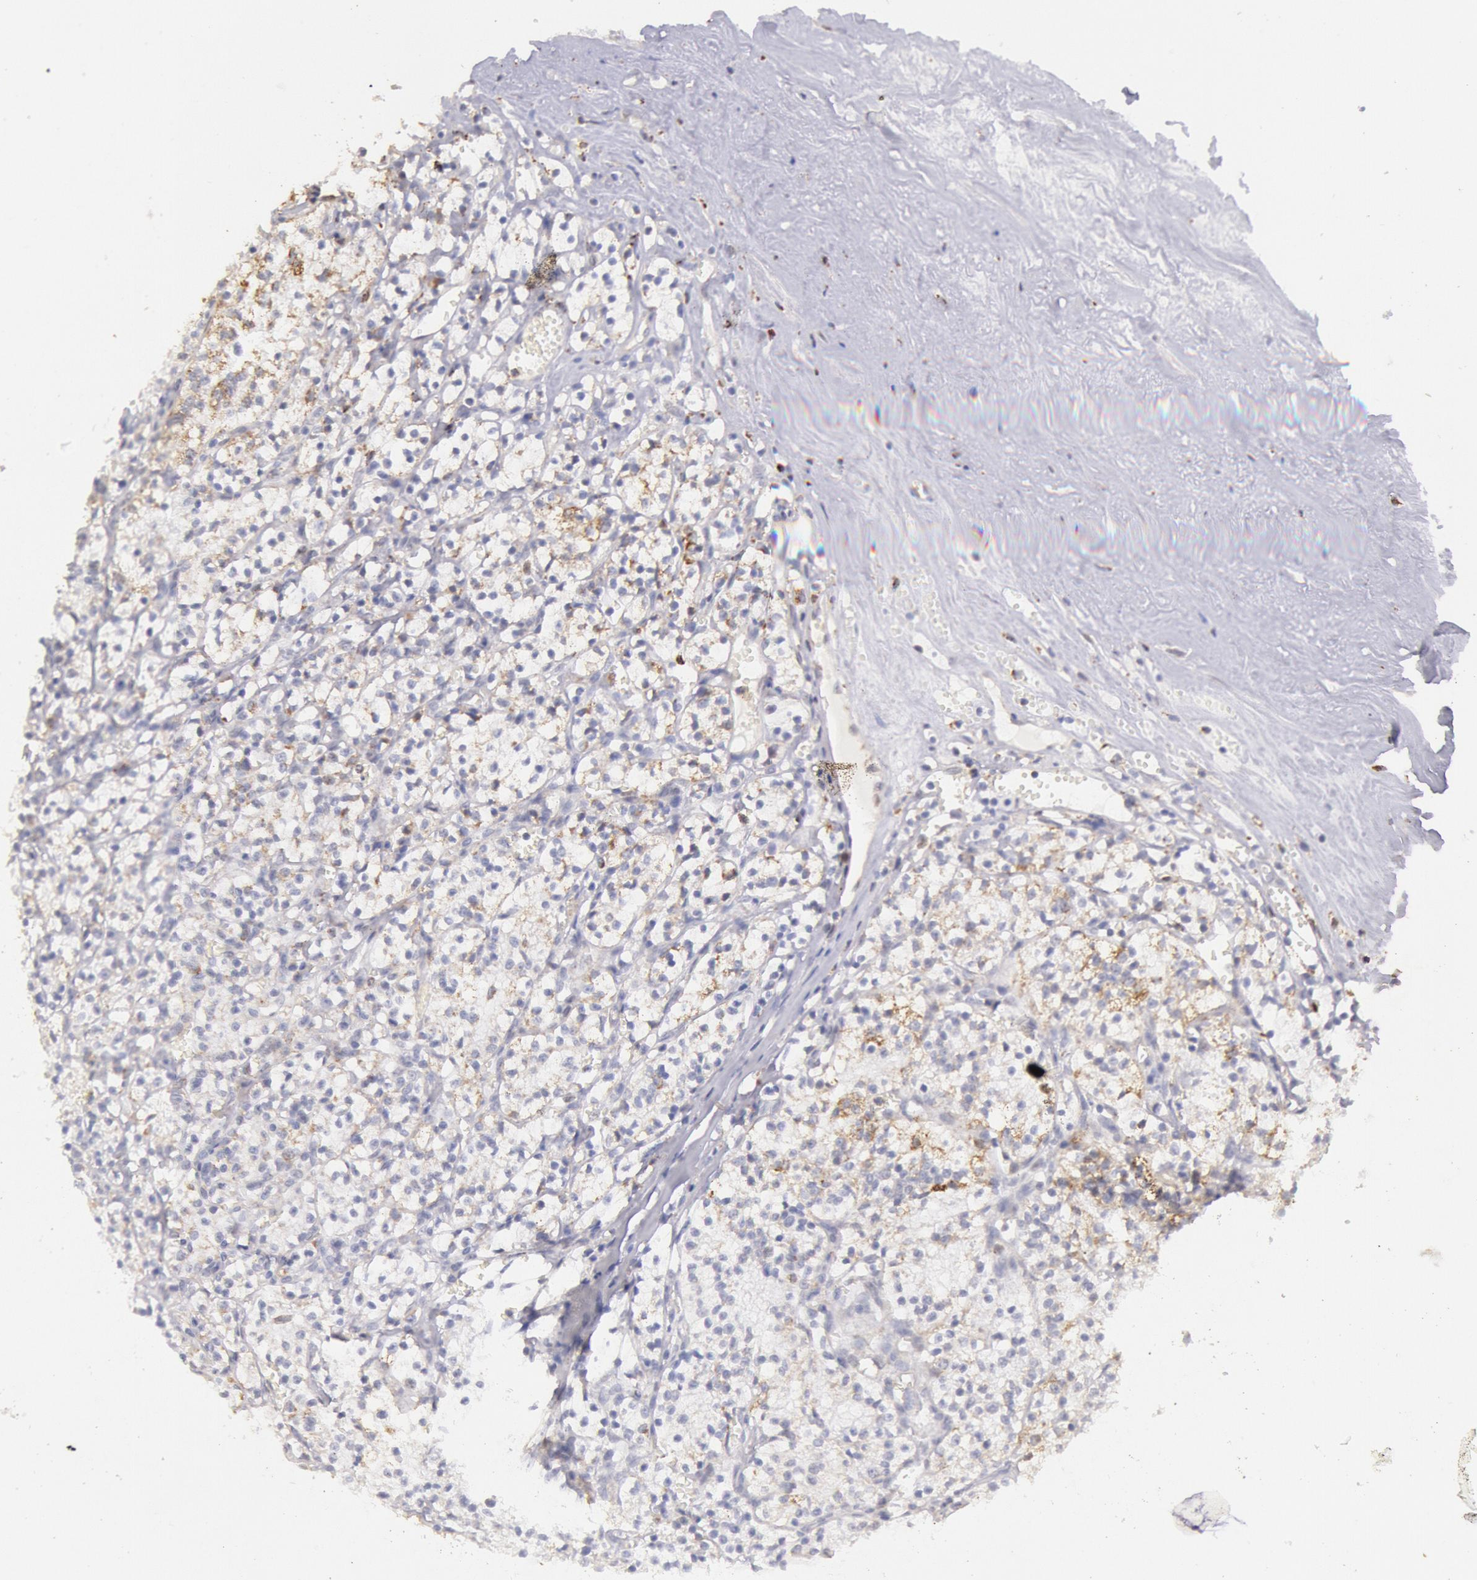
{"staining": {"intensity": "weak", "quantity": "25%-75%", "location": "cytoplasmic/membranous"}, "tissue": "renal cancer", "cell_type": "Tumor cells", "image_type": "cancer", "snomed": [{"axis": "morphology", "description": "Adenocarcinoma, NOS"}, {"axis": "topography", "description": "Kidney"}], "caption": "Renal cancer stained for a protein (brown) exhibits weak cytoplasmic/membranous positive positivity in about 25%-75% of tumor cells.", "gene": "FRMD6", "patient": {"sex": "male", "age": 61}}